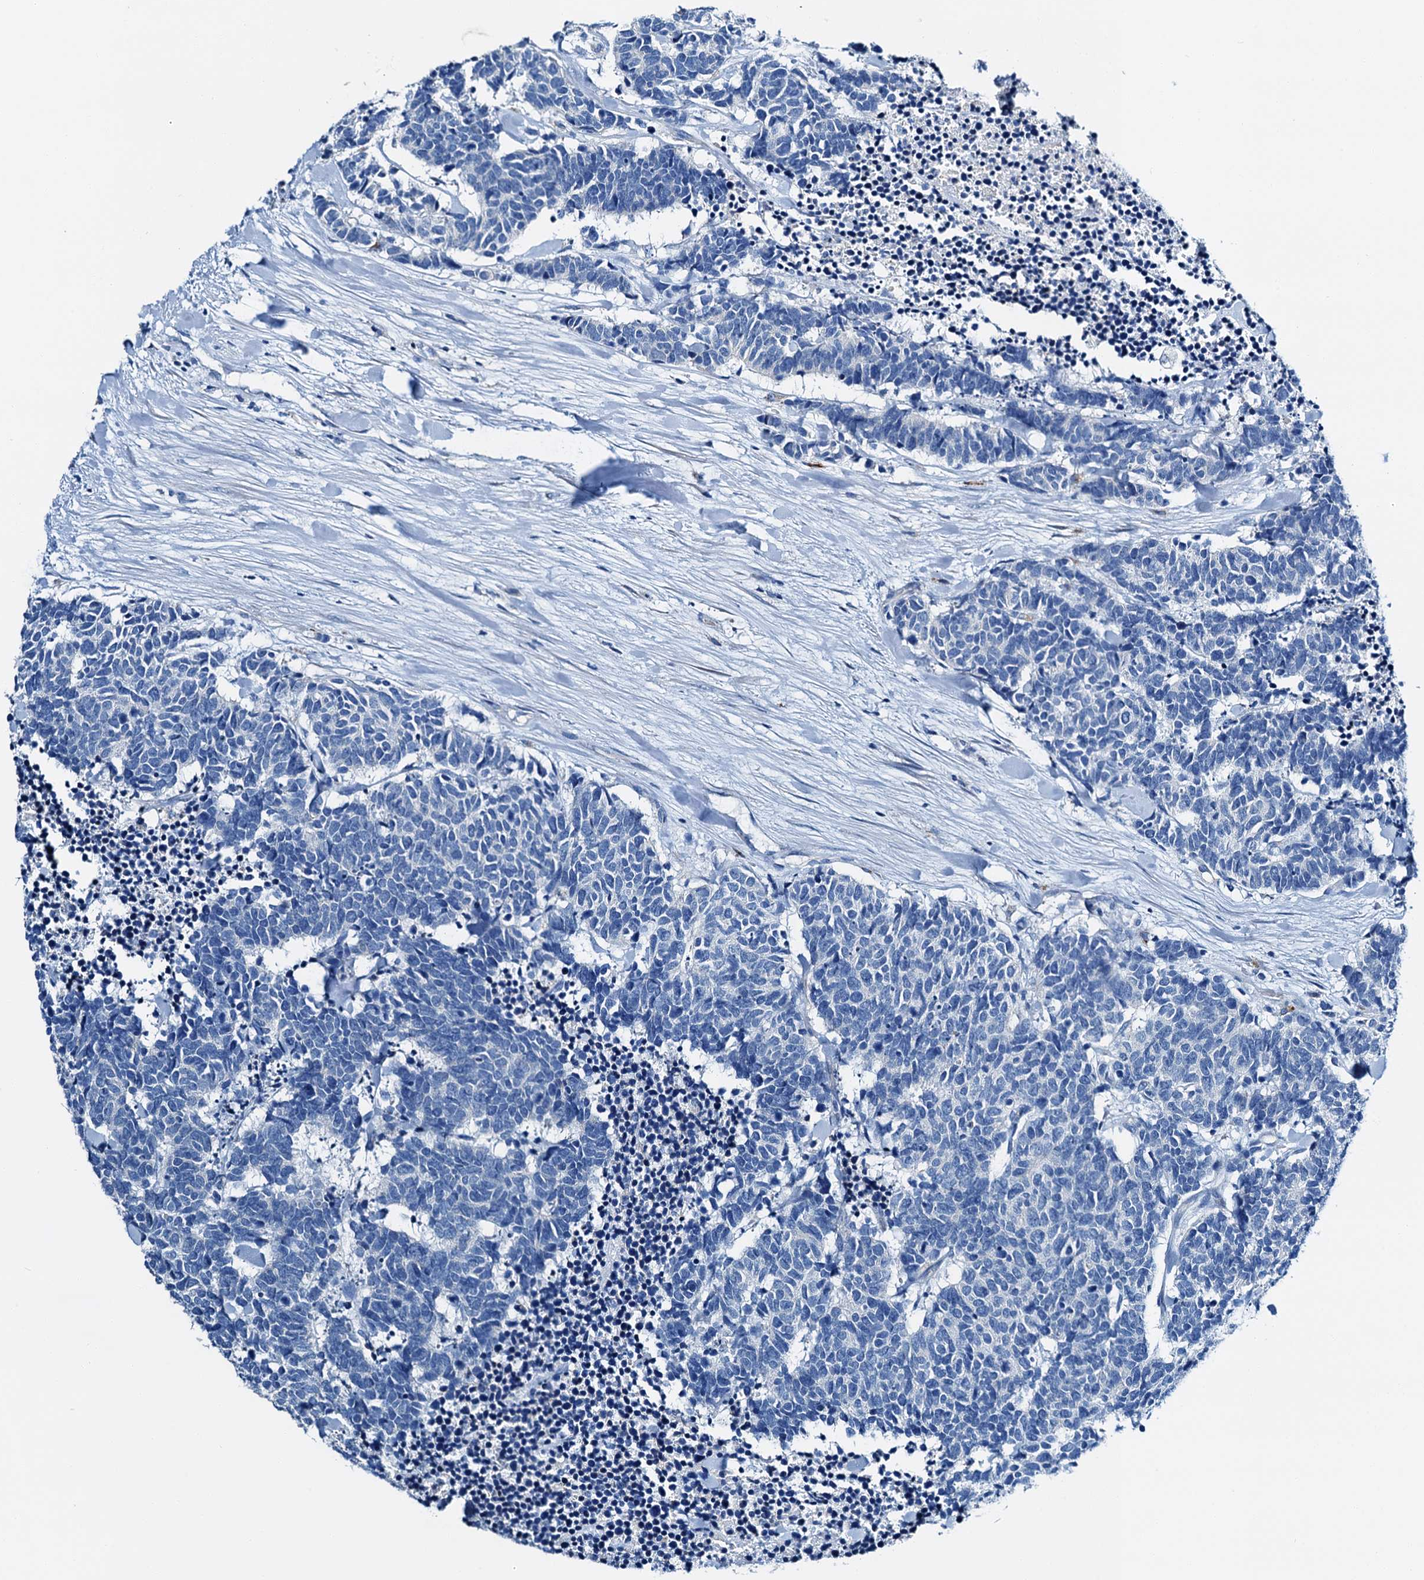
{"staining": {"intensity": "negative", "quantity": "none", "location": "none"}, "tissue": "carcinoid", "cell_type": "Tumor cells", "image_type": "cancer", "snomed": [{"axis": "morphology", "description": "Carcinoma, NOS"}, {"axis": "morphology", "description": "Carcinoid, malignant, NOS"}, {"axis": "topography", "description": "Urinary bladder"}], "caption": "DAB immunohistochemical staining of human carcinoma displays no significant staining in tumor cells.", "gene": "C1QTNF4", "patient": {"sex": "male", "age": 57}}